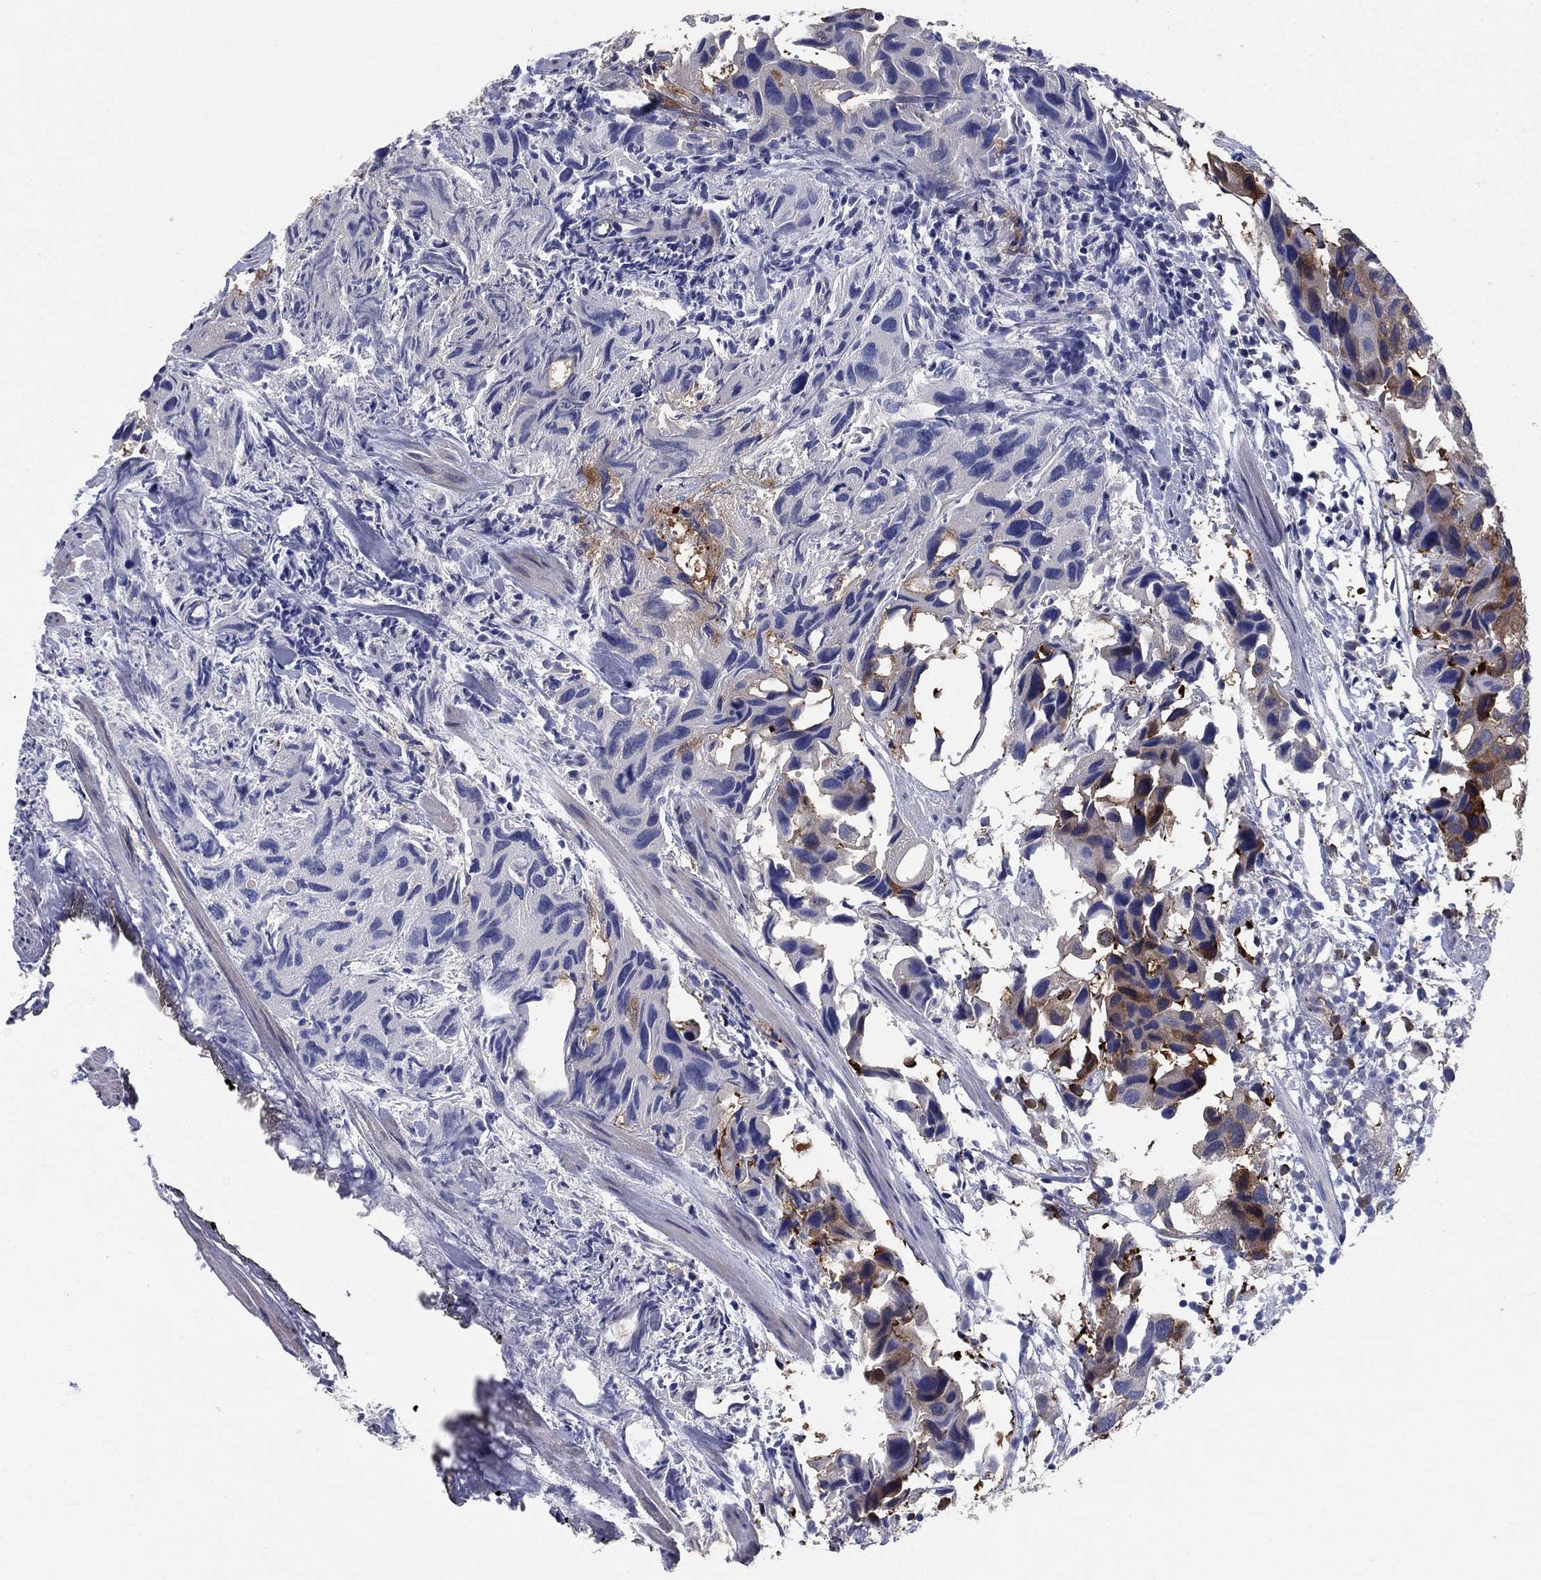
{"staining": {"intensity": "moderate", "quantity": "<25%", "location": "cytoplasmic/membranous"}, "tissue": "urothelial cancer", "cell_type": "Tumor cells", "image_type": "cancer", "snomed": [{"axis": "morphology", "description": "Urothelial carcinoma, High grade"}, {"axis": "topography", "description": "Urinary bladder"}], "caption": "The immunohistochemical stain shows moderate cytoplasmic/membranous staining in tumor cells of urothelial carcinoma (high-grade) tissue.", "gene": "STMN1", "patient": {"sex": "male", "age": 79}}